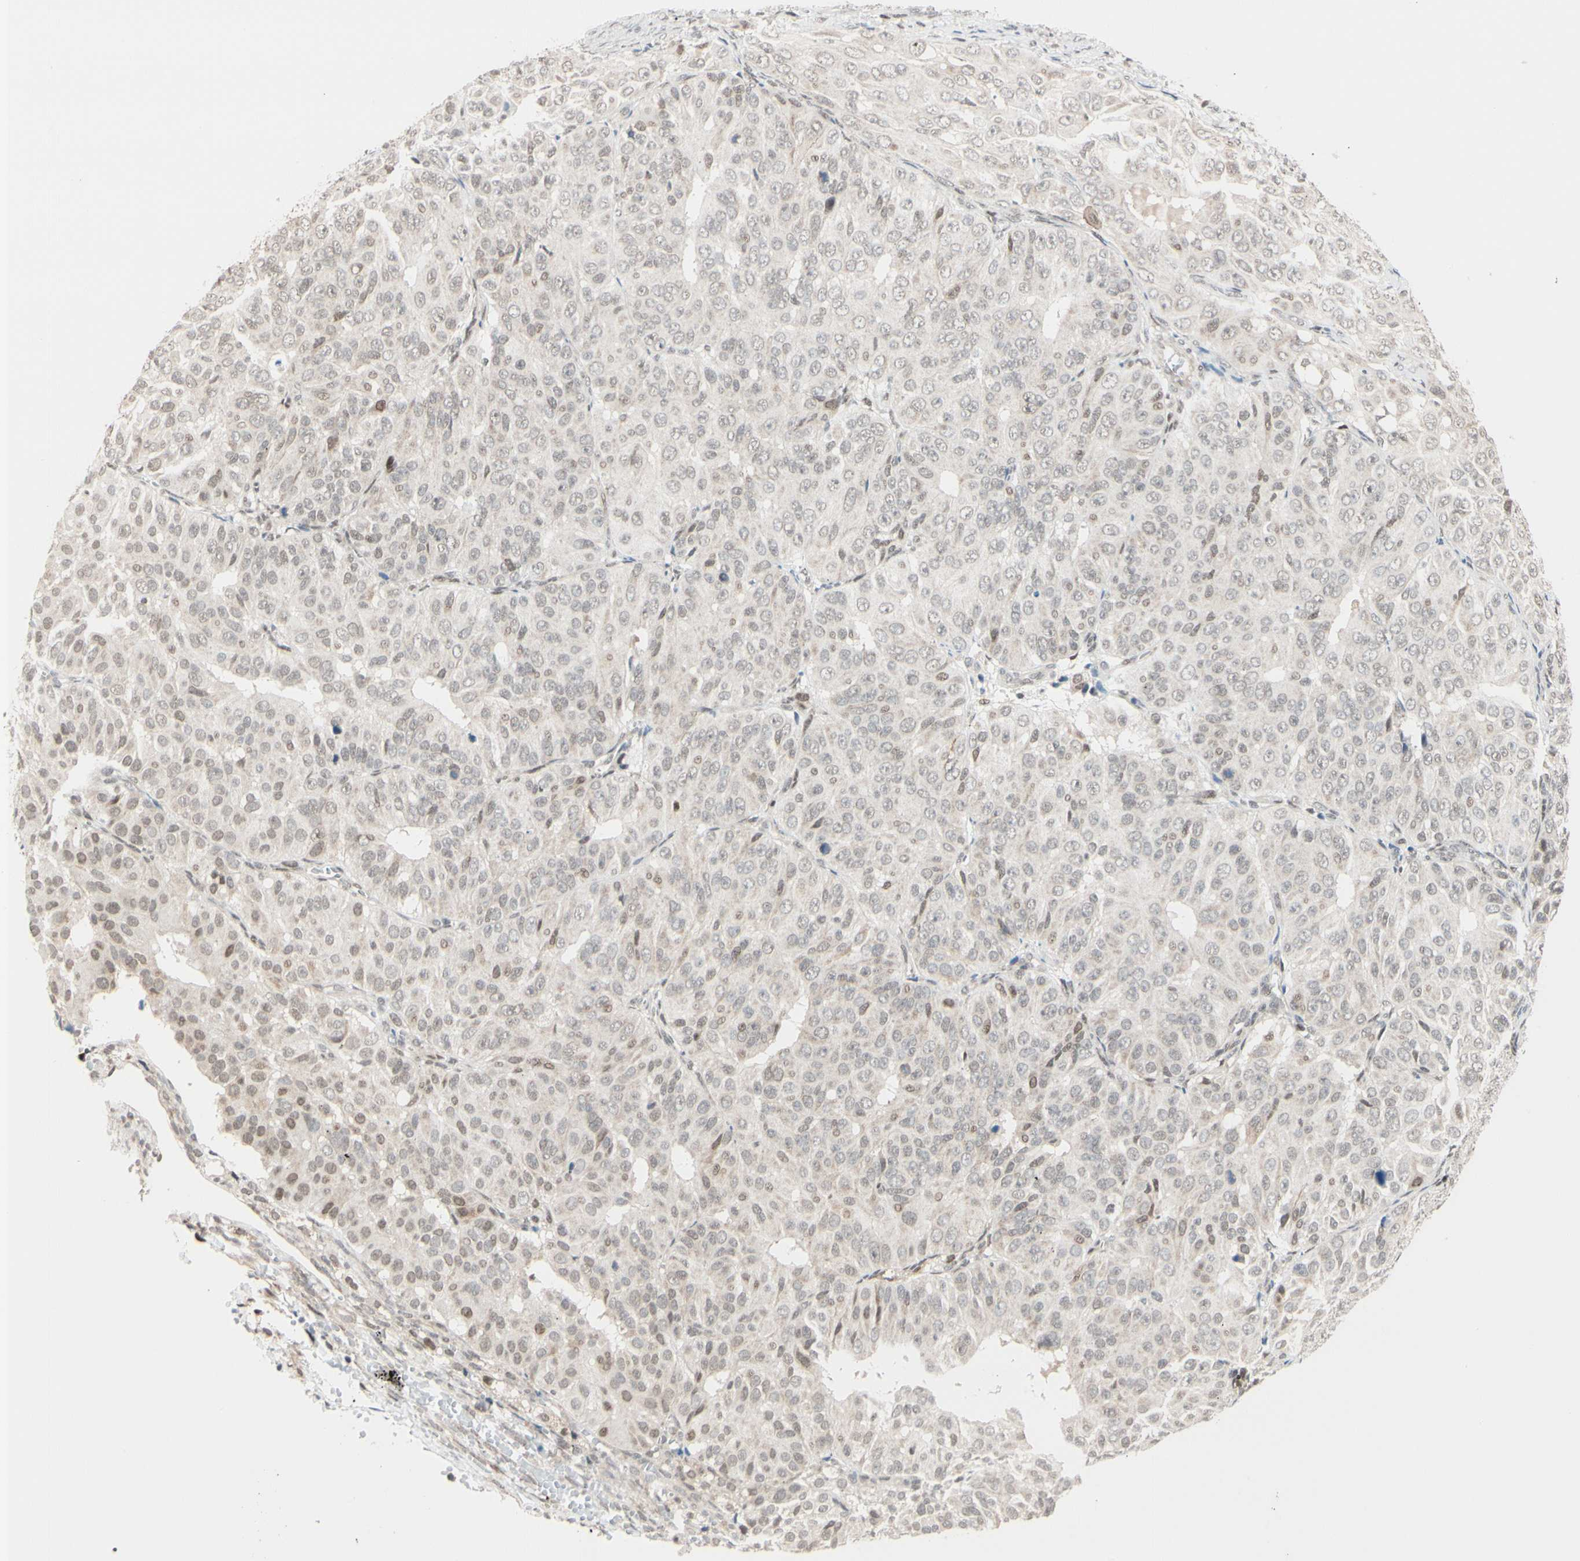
{"staining": {"intensity": "weak", "quantity": ">75%", "location": "cytoplasmic/membranous"}, "tissue": "ovarian cancer", "cell_type": "Tumor cells", "image_type": "cancer", "snomed": [{"axis": "morphology", "description": "Carcinoma, endometroid"}, {"axis": "topography", "description": "Ovary"}], "caption": "A micrograph showing weak cytoplasmic/membranous positivity in about >75% of tumor cells in ovarian endometroid carcinoma, as visualized by brown immunohistochemical staining.", "gene": "BRMS1", "patient": {"sex": "female", "age": 51}}